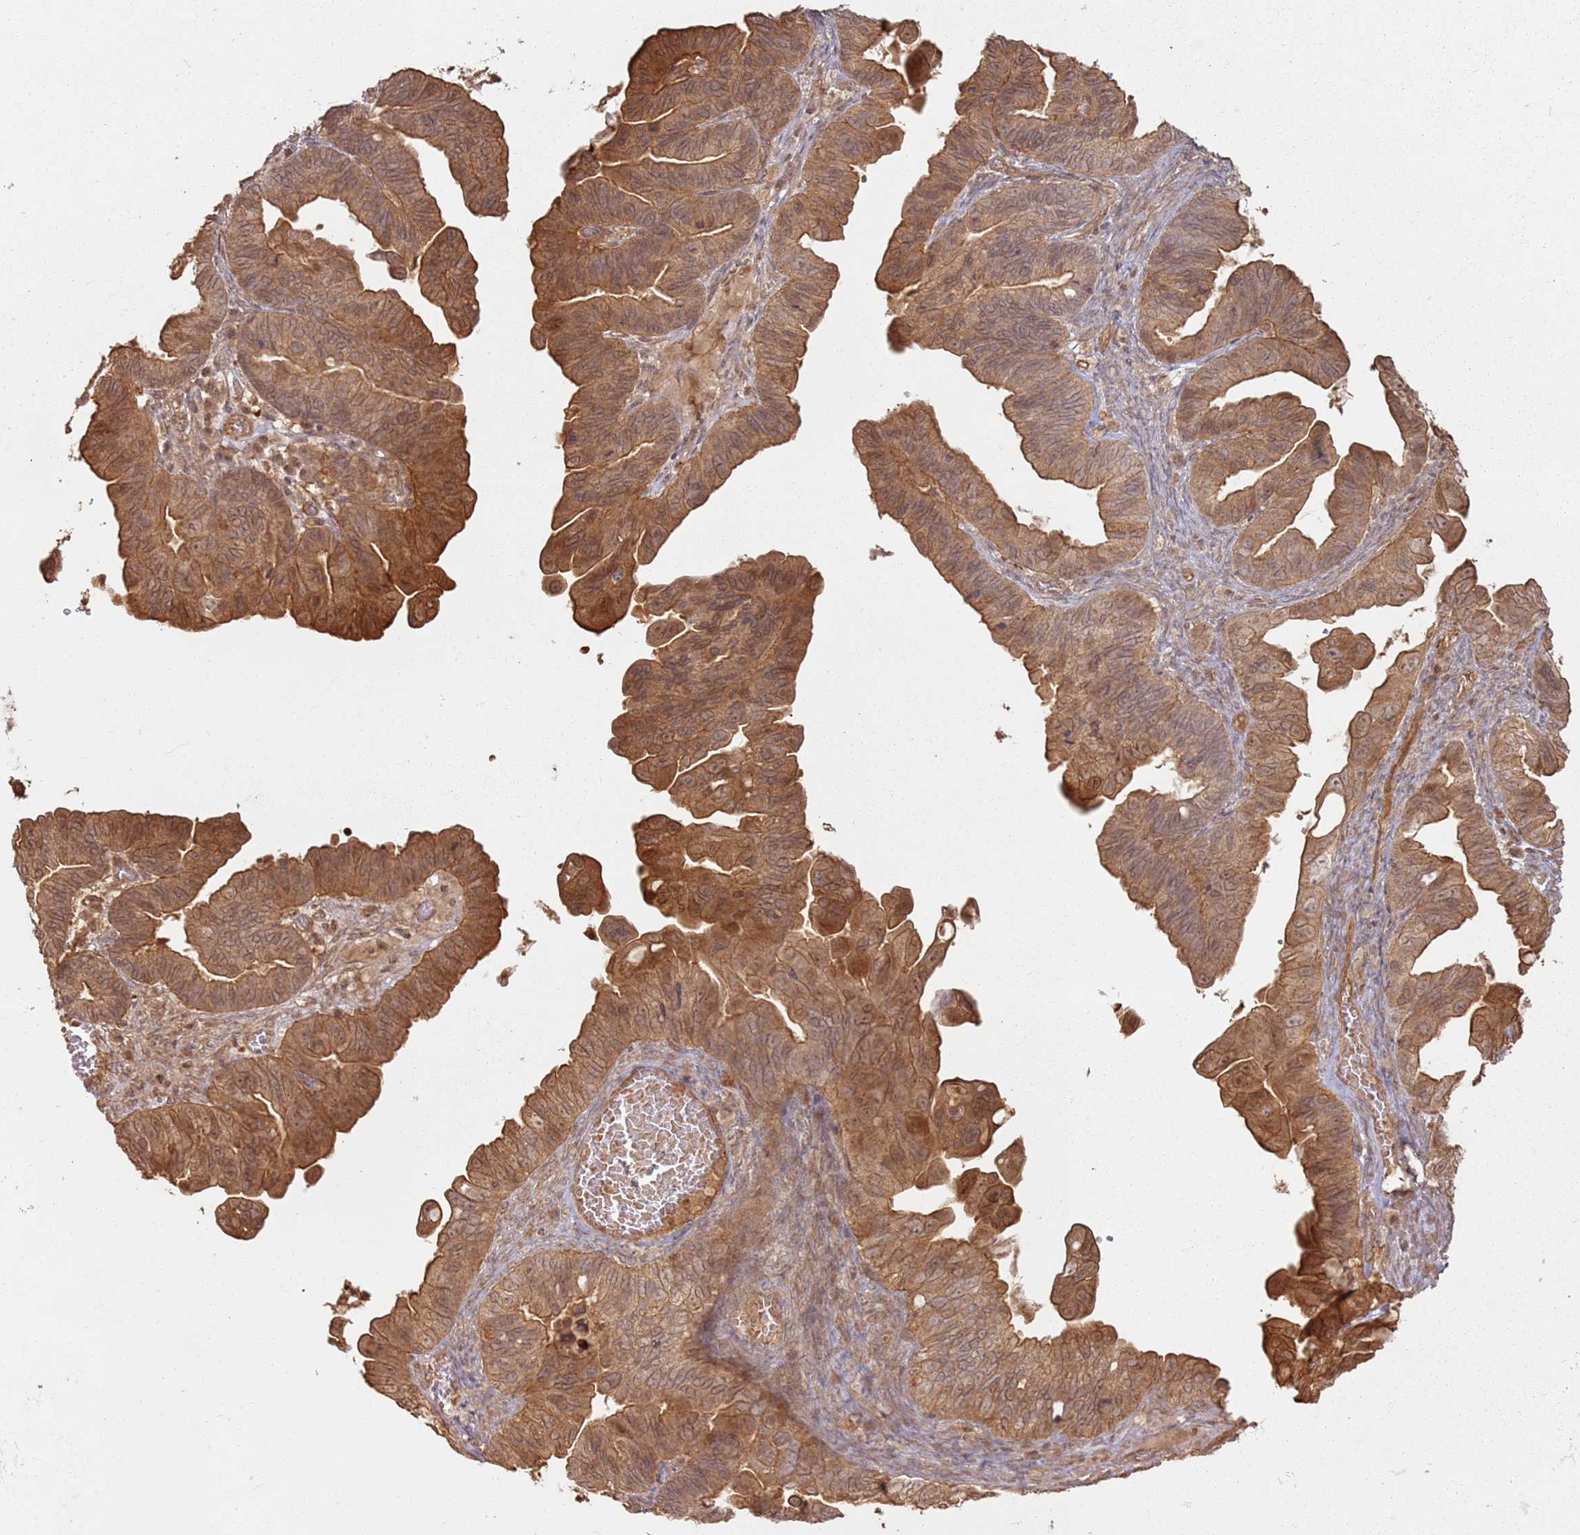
{"staining": {"intensity": "moderate", "quantity": ">75%", "location": "cytoplasmic/membranous"}, "tissue": "ovarian cancer", "cell_type": "Tumor cells", "image_type": "cancer", "snomed": [{"axis": "morphology", "description": "Cystadenocarcinoma, serous, NOS"}, {"axis": "topography", "description": "Ovary"}], "caption": "Immunohistochemical staining of ovarian cancer demonstrates moderate cytoplasmic/membranous protein positivity in approximately >75% of tumor cells. (DAB = brown stain, brightfield microscopy at high magnification).", "gene": "ZNF776", "patient": {"sex": "female", "age": 56}}